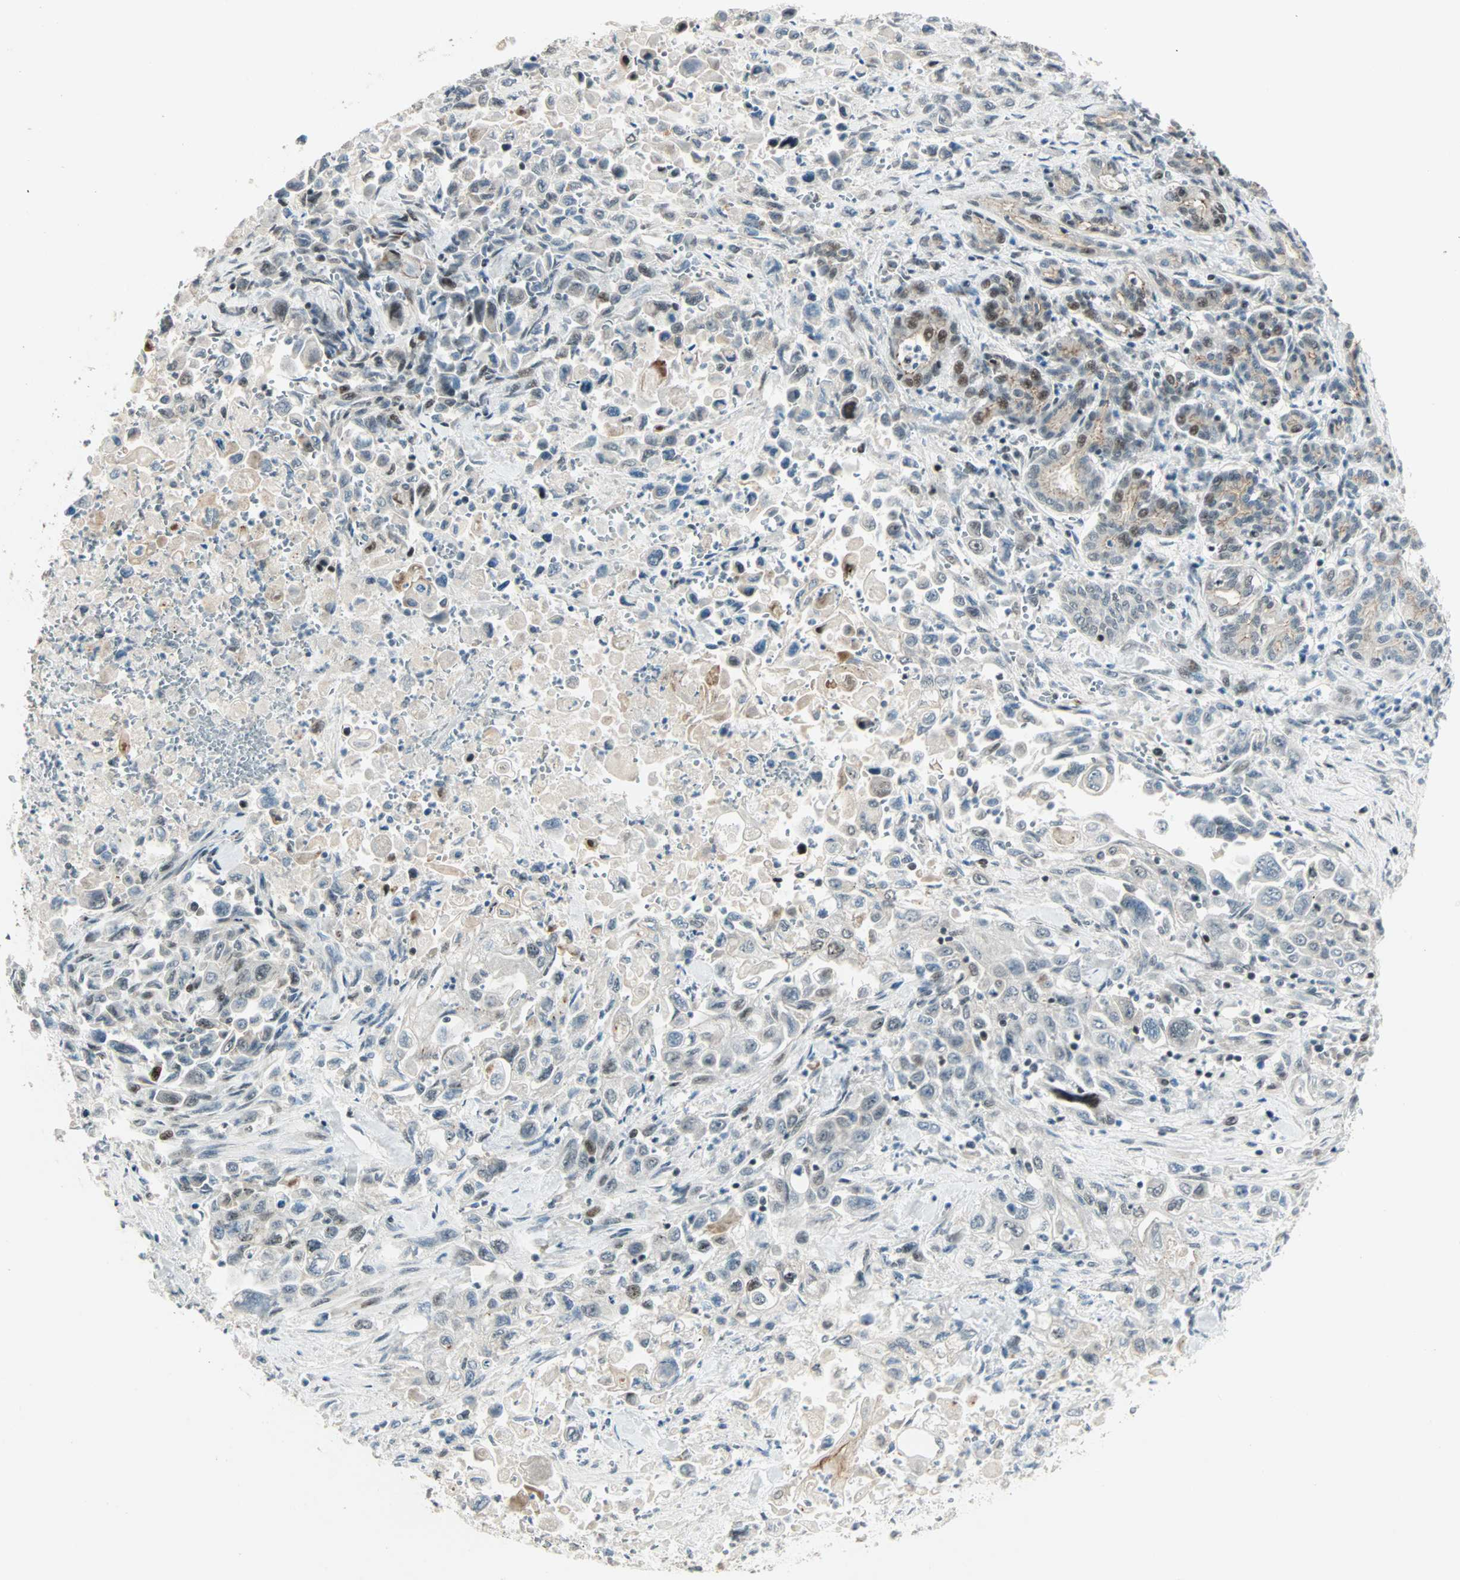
{"staining": {"intensity": "weak", "quantity": "<25%", "location": "nuclear"}, "tissue": "pancreatic cancer", "cell_type": "Tumor cells", "image_type": "cancer", "snomed": [{"axis": "morphology", "description": "Adenocarcinoma, NOS"}, {"axis": "topography", "description": "Pancreas"}], "caption": "Pancreatic adenocarcinoma stained for a protein using immunohistochemistry (IHC) exhibits no staining tumor cells.", "gene": "CBX4", "patient": {"sex": "male", "age": 70}}